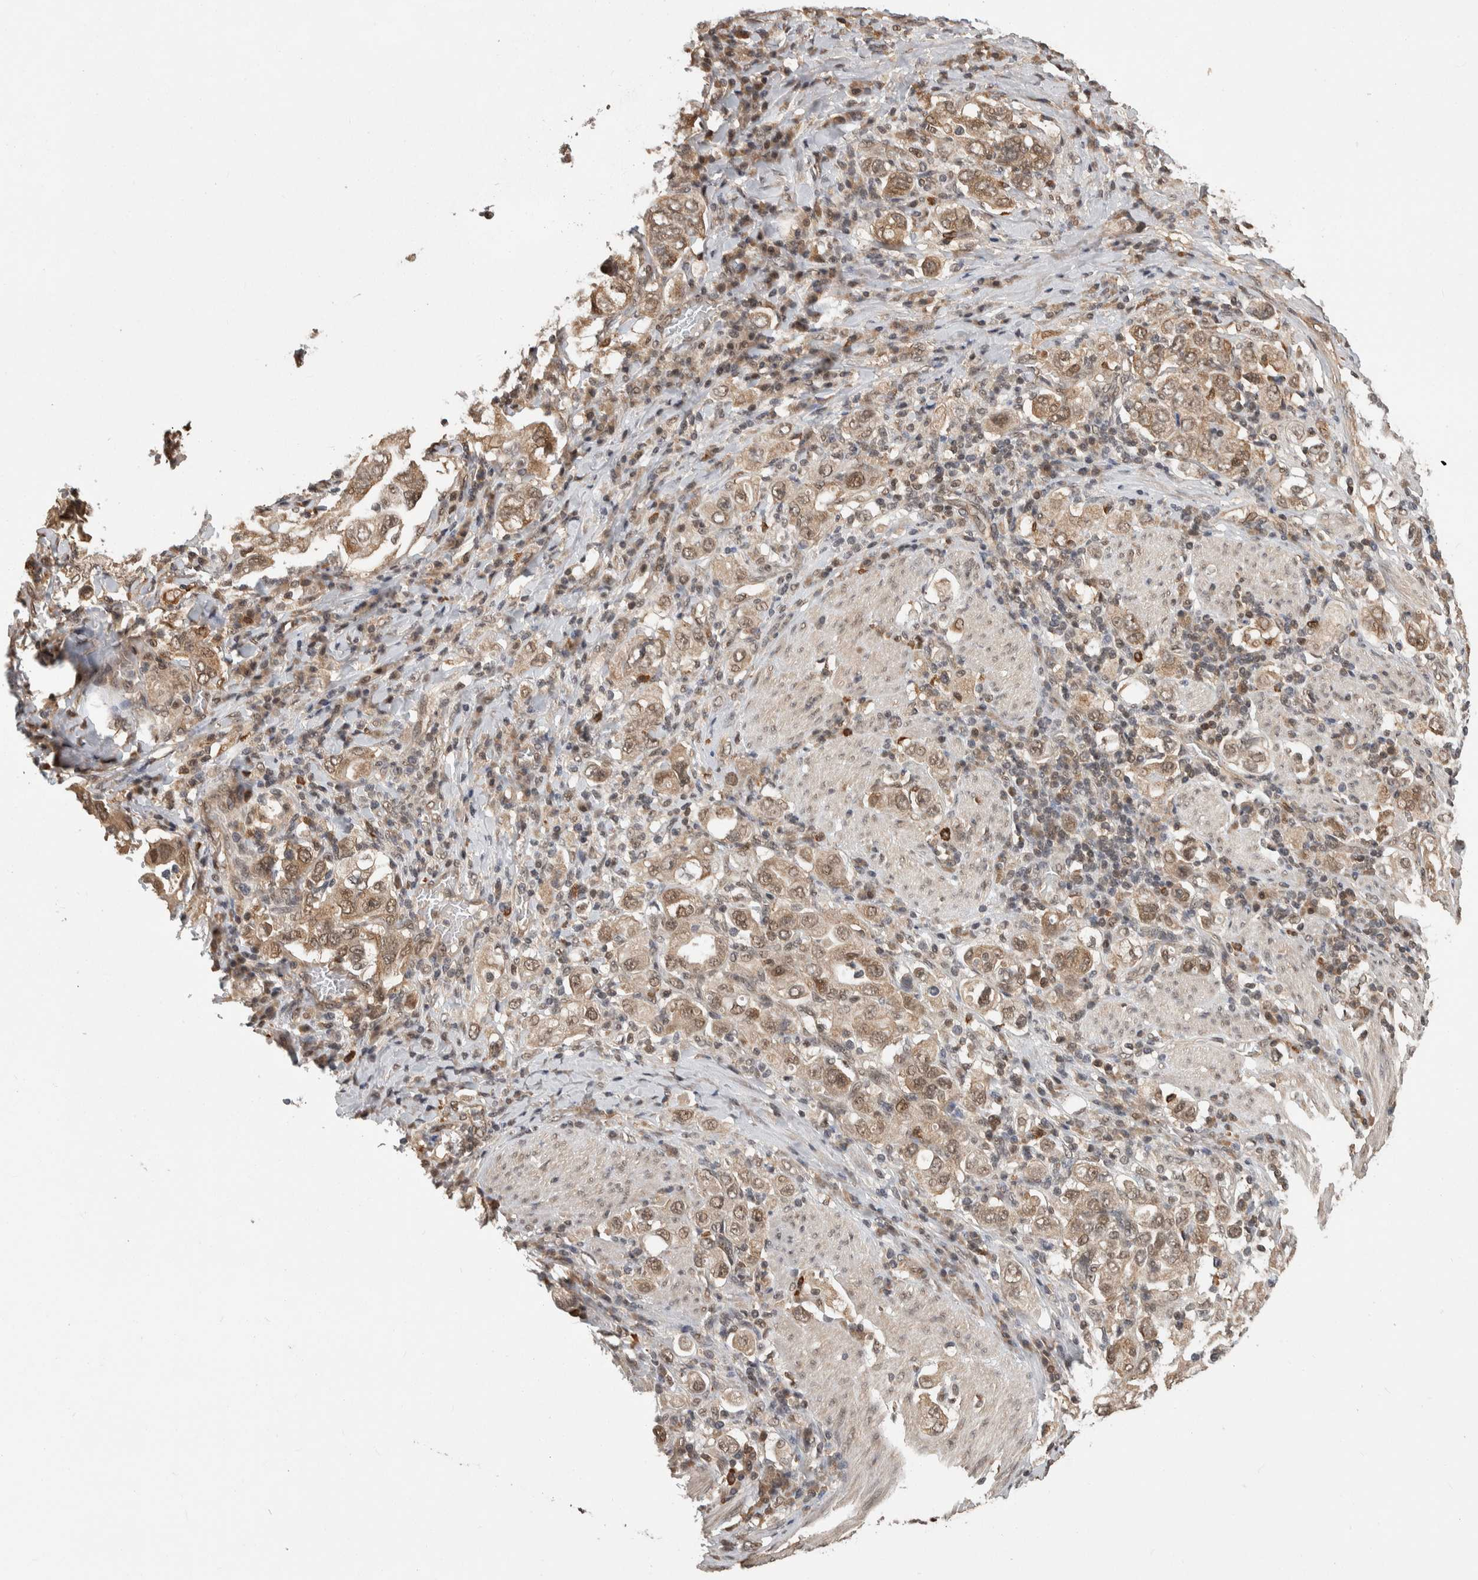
{"staining": {"intensity": "weak", "quantity": ">75%", "location": "cytoplasmic/membranous,nuclear"}, "tissue": "stomach cancer", "cell_type": "Tumor cells", "image_type": "cancer", "snomed": [{"axis": "morphology", "description": "Adenocarcinoma, NOS"}, {"axis": "topography", "description": "Stomach, upper"}], "caption": "Immunohistochemistry image of human stomach adenocarcinoma stained for a protein (brown), which shows low levels of weak cytoplasmic/membranous and nuclear positivity in about >75% of tumor cells.", "gene": "ZNF592", "patient": {"sex": "male", "age": 62}}